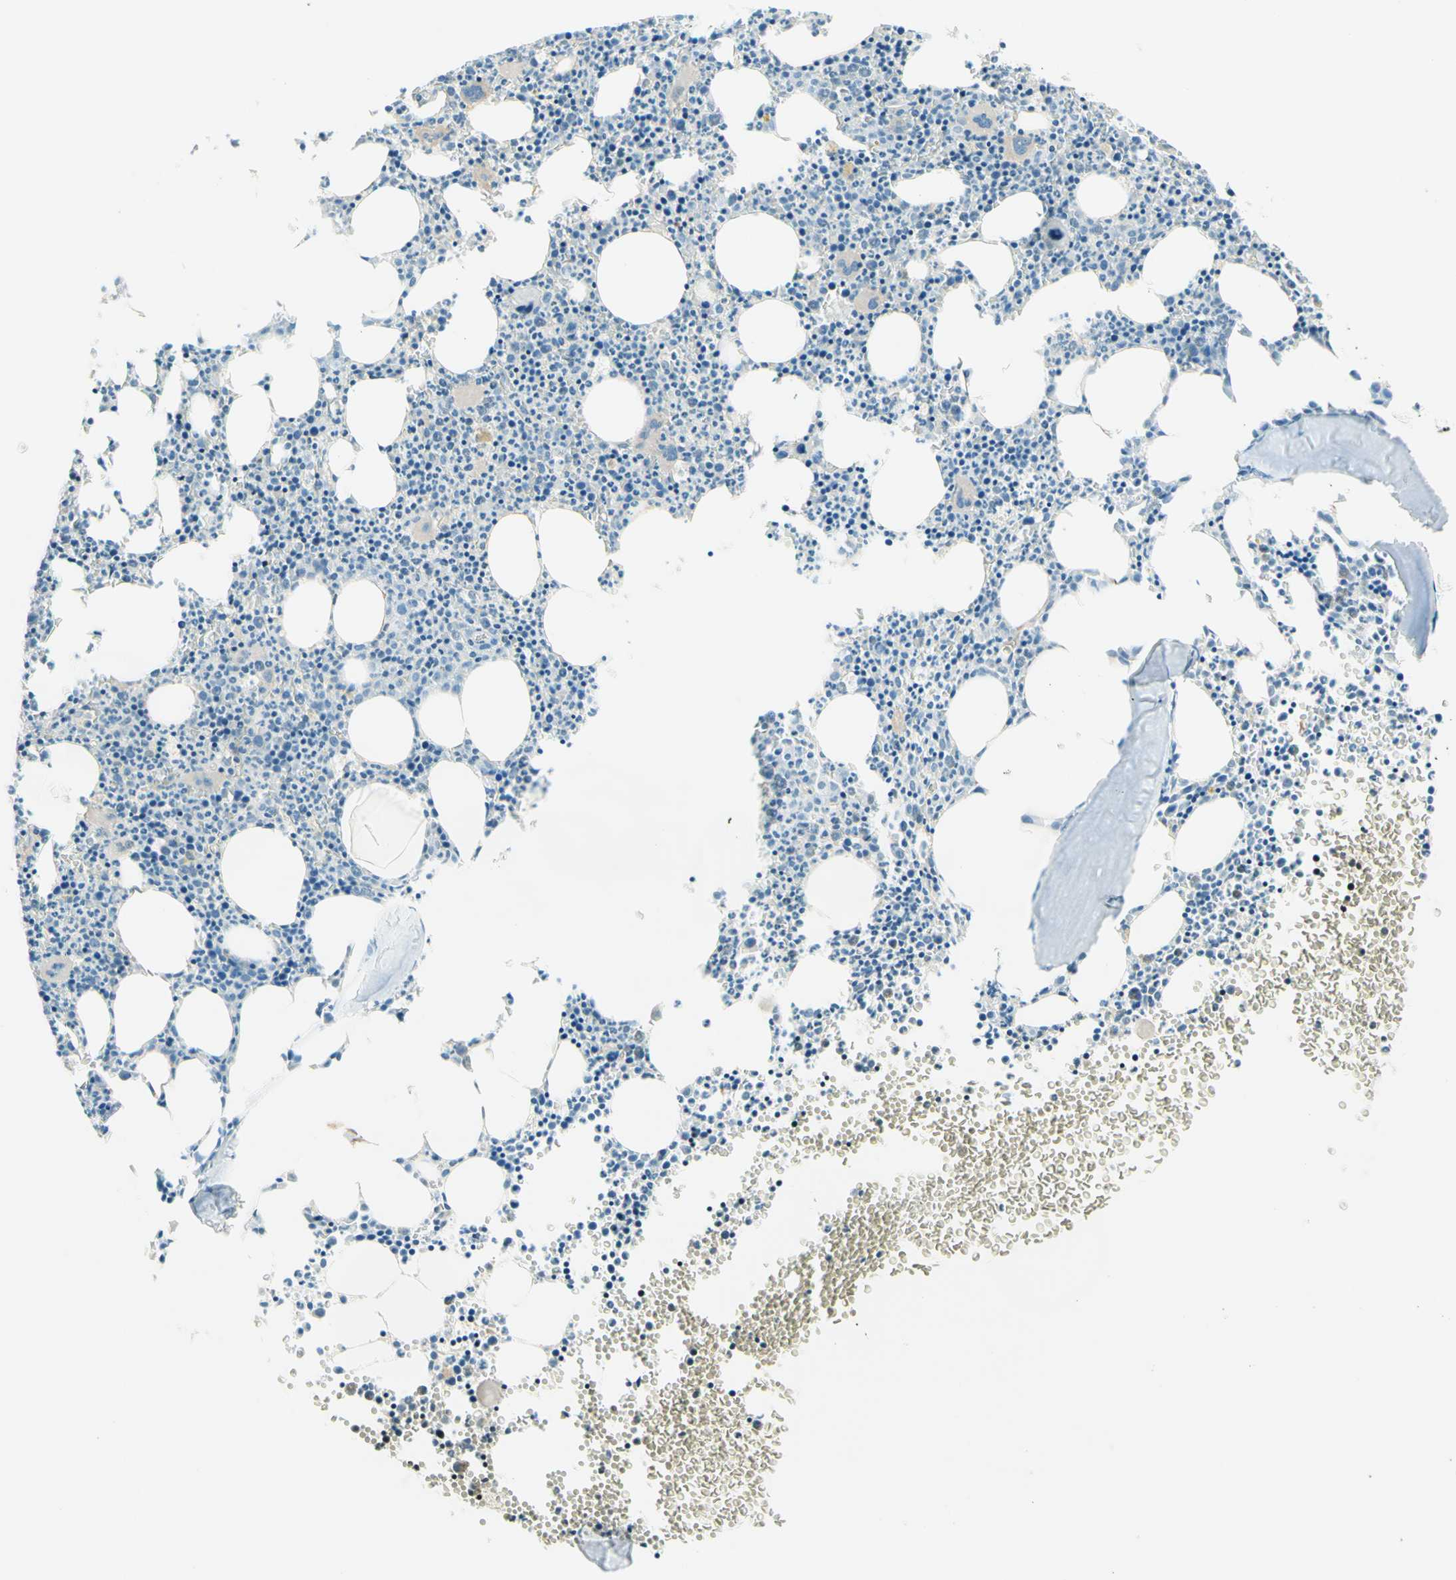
{"staining": {"intensity": "weak", "quantity": "<25%", "location": "cytoplasmic/membranous"}, "tissue": "bone marrow", "cell_type": "Hematopoietic cells", "image_type": "normal", "snomed": [{"axis": "morphology", "description": "Normal tissue, NOS"}, {"axis": "morphology", "description": "Inflammation, NOS"}, {"axis": "topography", "description": "Bone marrow"}], "caption": "IHC histopathology image of benign bone marrow: human bone marrow stained with DAB reveals no significant protein expression in hematopoietic cells.", "gene": "JPH1", "patient": {"sex": "female", "age": 61}}